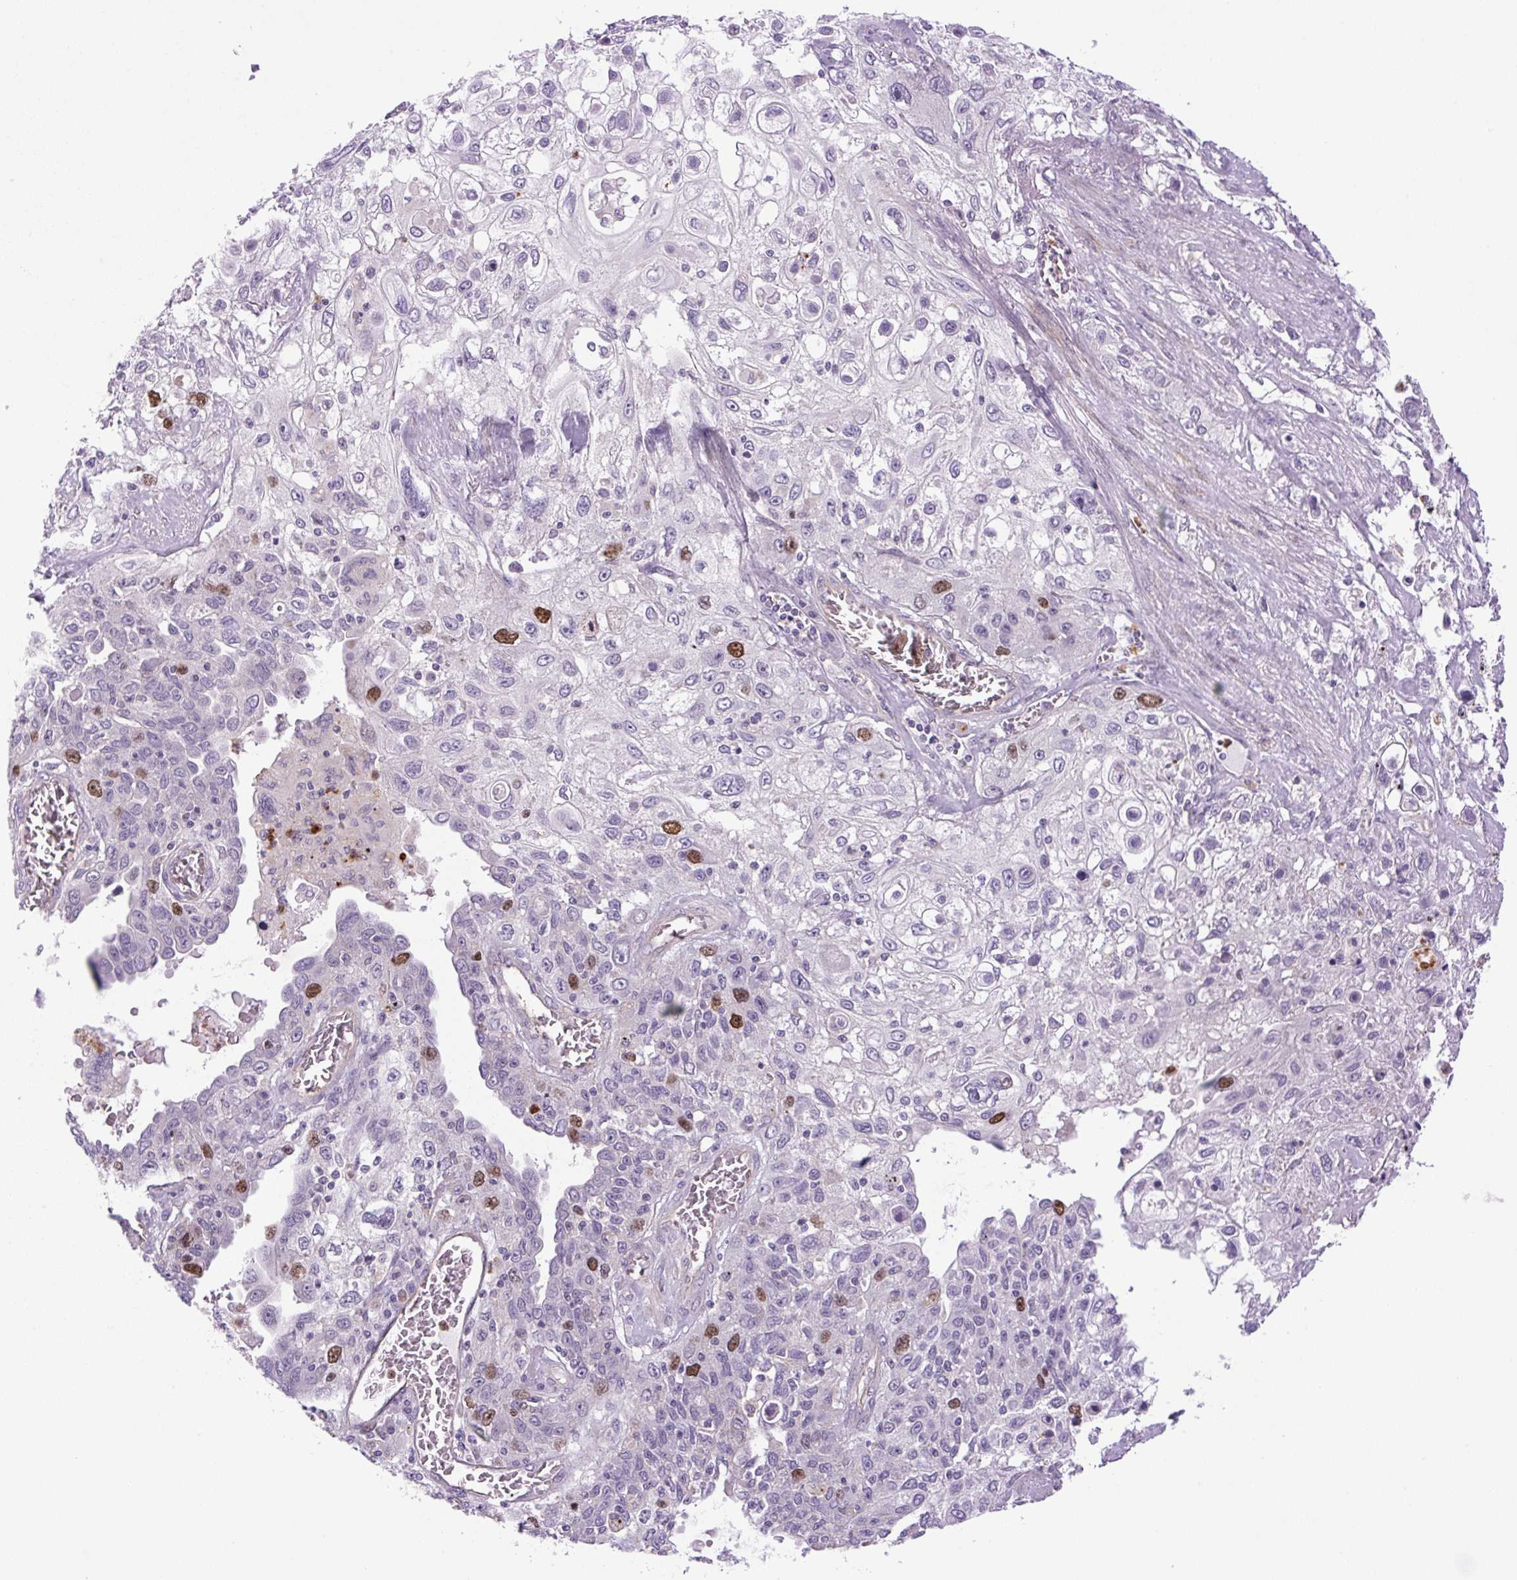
{"staining": {"intensity": "strong", "quantity": "<25%", "location": "nuclear"}, "tissue": "lung cancer", "cell_type": "Tumor cells", "image_type": "cancer", "snomed": [{"axis": "morphology", "description": "Squamous cell carcinoma, NOS"}, {"axis": "topography", "description": "Lung"}], "caption": "Lung cancer (squamous cell carcinoma) stained with a protein marker reveals strong staining in tumor cells.", "gene": "KIFC1", "patient": {"sex": "female", "age": 69}}